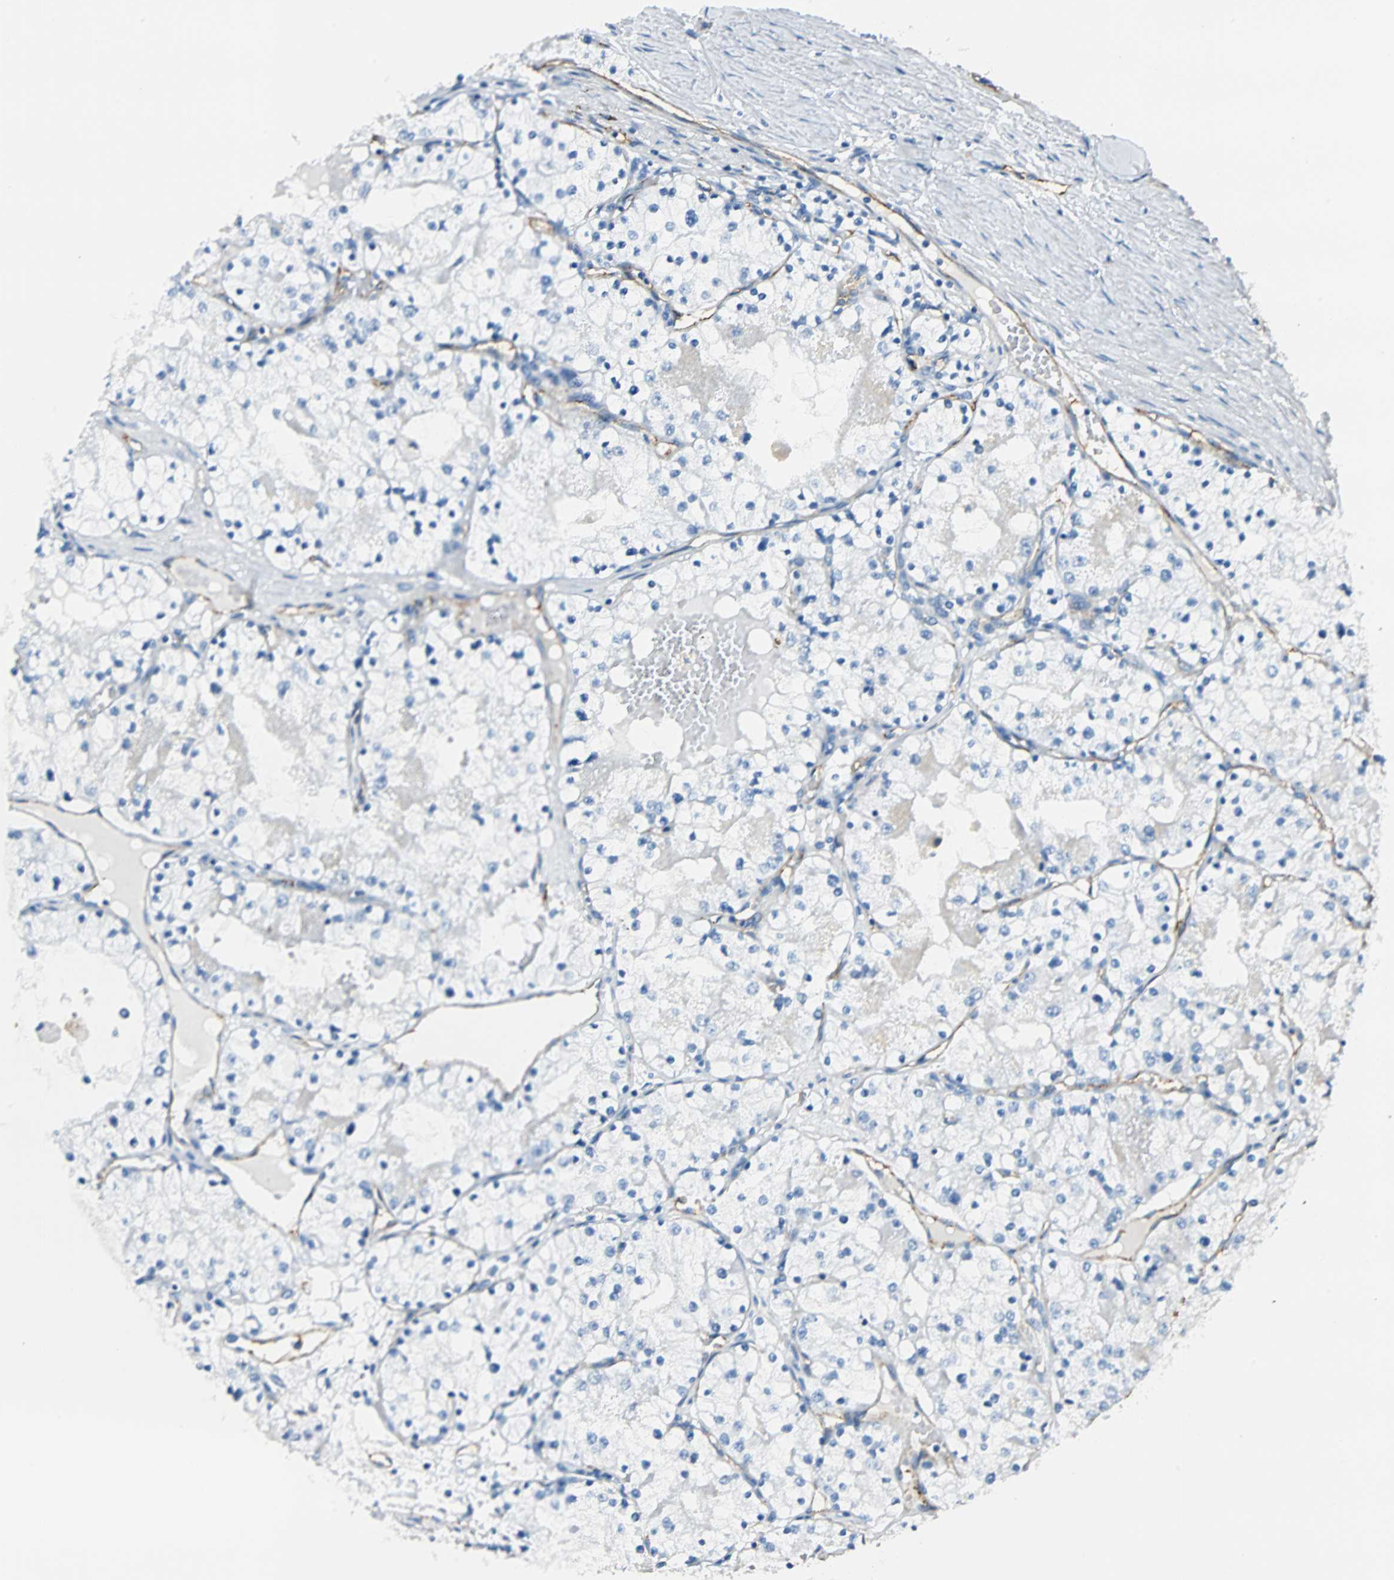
{"staining": {"intensity": "weak", "quantity": "<25%", "location": "cytoplasmic/membranous"}, "tissue": "renal cancer", "cell_type": "Tumor cells", "image_type": "cancer", "snomed": [{"axis": "morphology", "description": "Adenocarcinoma, NOS"}, {"axis": "topography", "description": "Kidney"}], "caption": "DAB (3,3'-diaminobenzidine) immunohistochemical staining of human renal cancer (adenocarcinoma) exhibits no significant positivity in tumor cells. (Stains: DAB (3,3'-diaminobenzidine) IHC with hematoxylin counter stain, Microscopy: brightfield microscopy at high magnification).", "gene": "VPS9D1", "patient": {"sex": "male", "age": 68}}